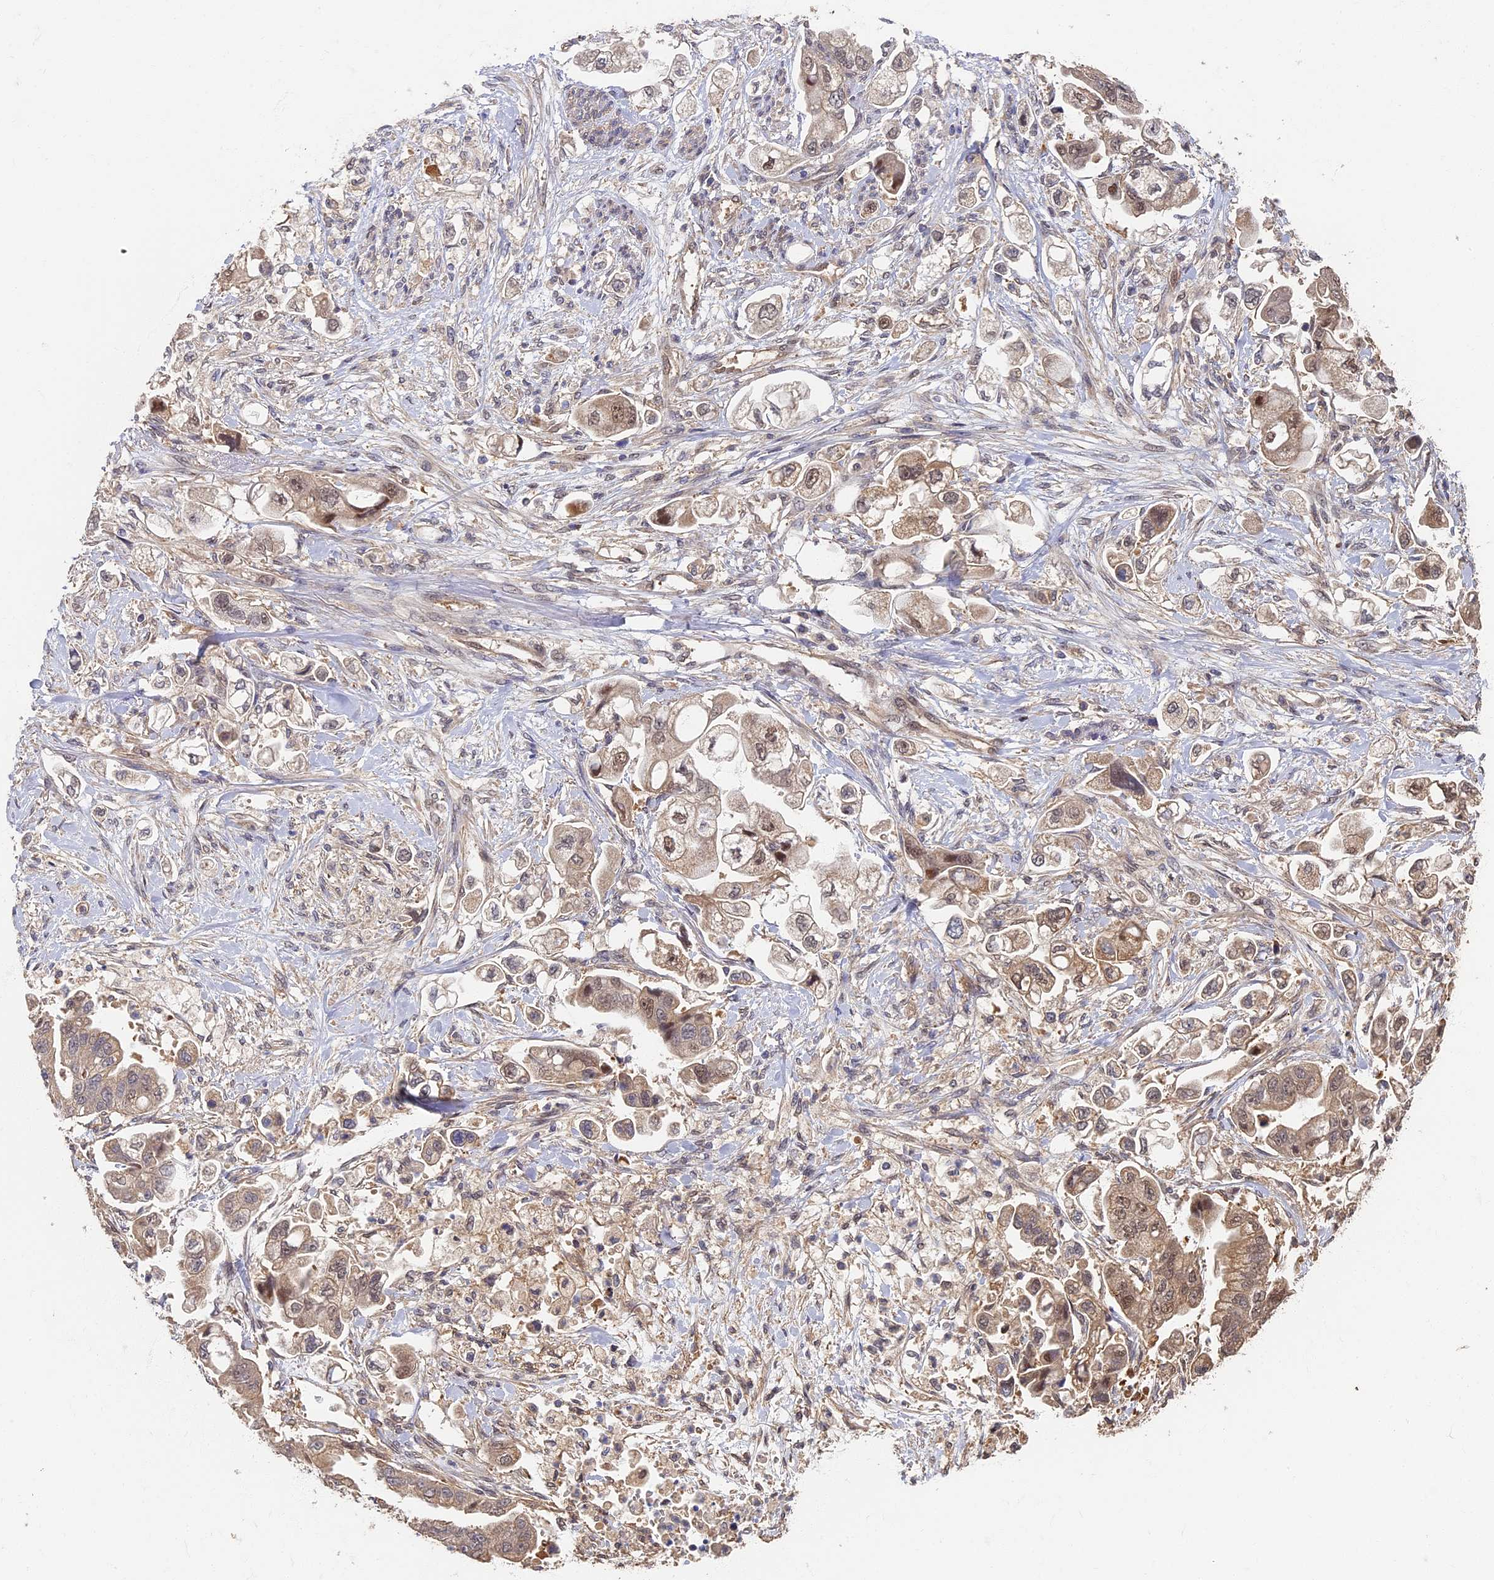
{"staining": {"intensity": "weak", "quantity": ">75%", "location": "cytoplasmic/membranous,nuclear"}, "tissue": "stomach cancer", "cell_type": "Tumor cells", "image_type": "cancer", "snomed": [{"axis": "morphology", "description": "Adenocarcinoma, NOS"}, {"axis": "topography", "description": "Stomach"}], "caption": "Protein staining reveals weak cytoplasmic/membranous and nuclear expression in approximately >75% of tumor cells in stomach adenocarcinoma.", "gene": "RSPH3", "patient": {"sex": "male", "age": 62}}